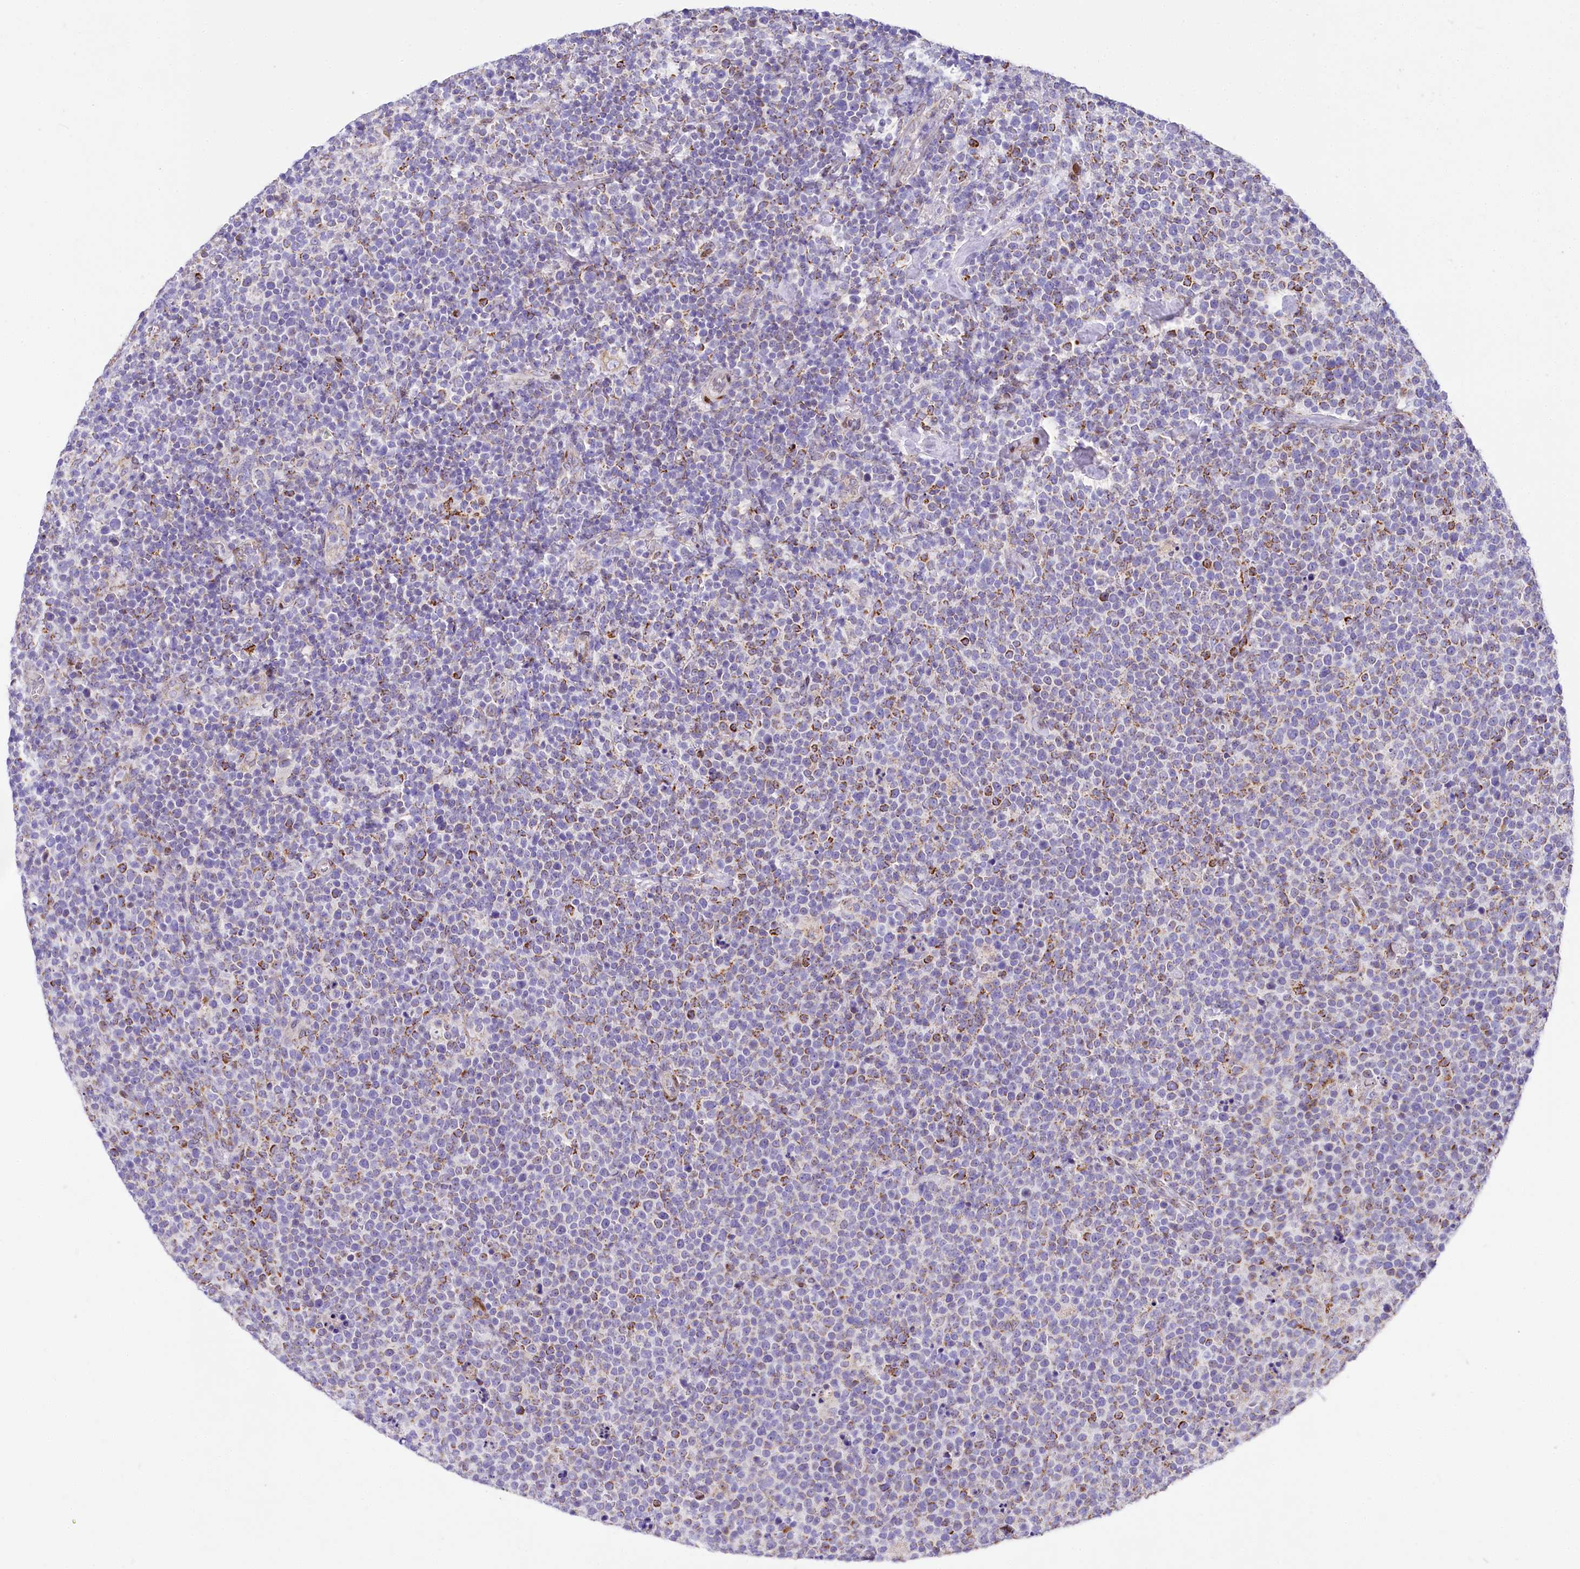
{"staining": {"intensity": "moderate", "quantity": "<25%", "location": "cytoplasmic/membranous"}, "tissue": "lymphoma", "cell_type": "Tumor cells", "image_type": "cancer", "snomed": [{"axis": "morphology", "description": "Malignant lymphoma, non-Hodgkin's type, High grade"}, {"axis": "topography", "description": "Lymph node"}], "caption": "Moderate cytoplasmic/membranous protein staining is identified in approximately <25% of tumor cells in malignant lymphoma, non-Hodgkin's type (high-grade). Immunohistochemistry stains the protein in brown and the nuclei are stained blue.", "gene": "PPIP5K2", "patient": {"sex": "male", "age": 61}}